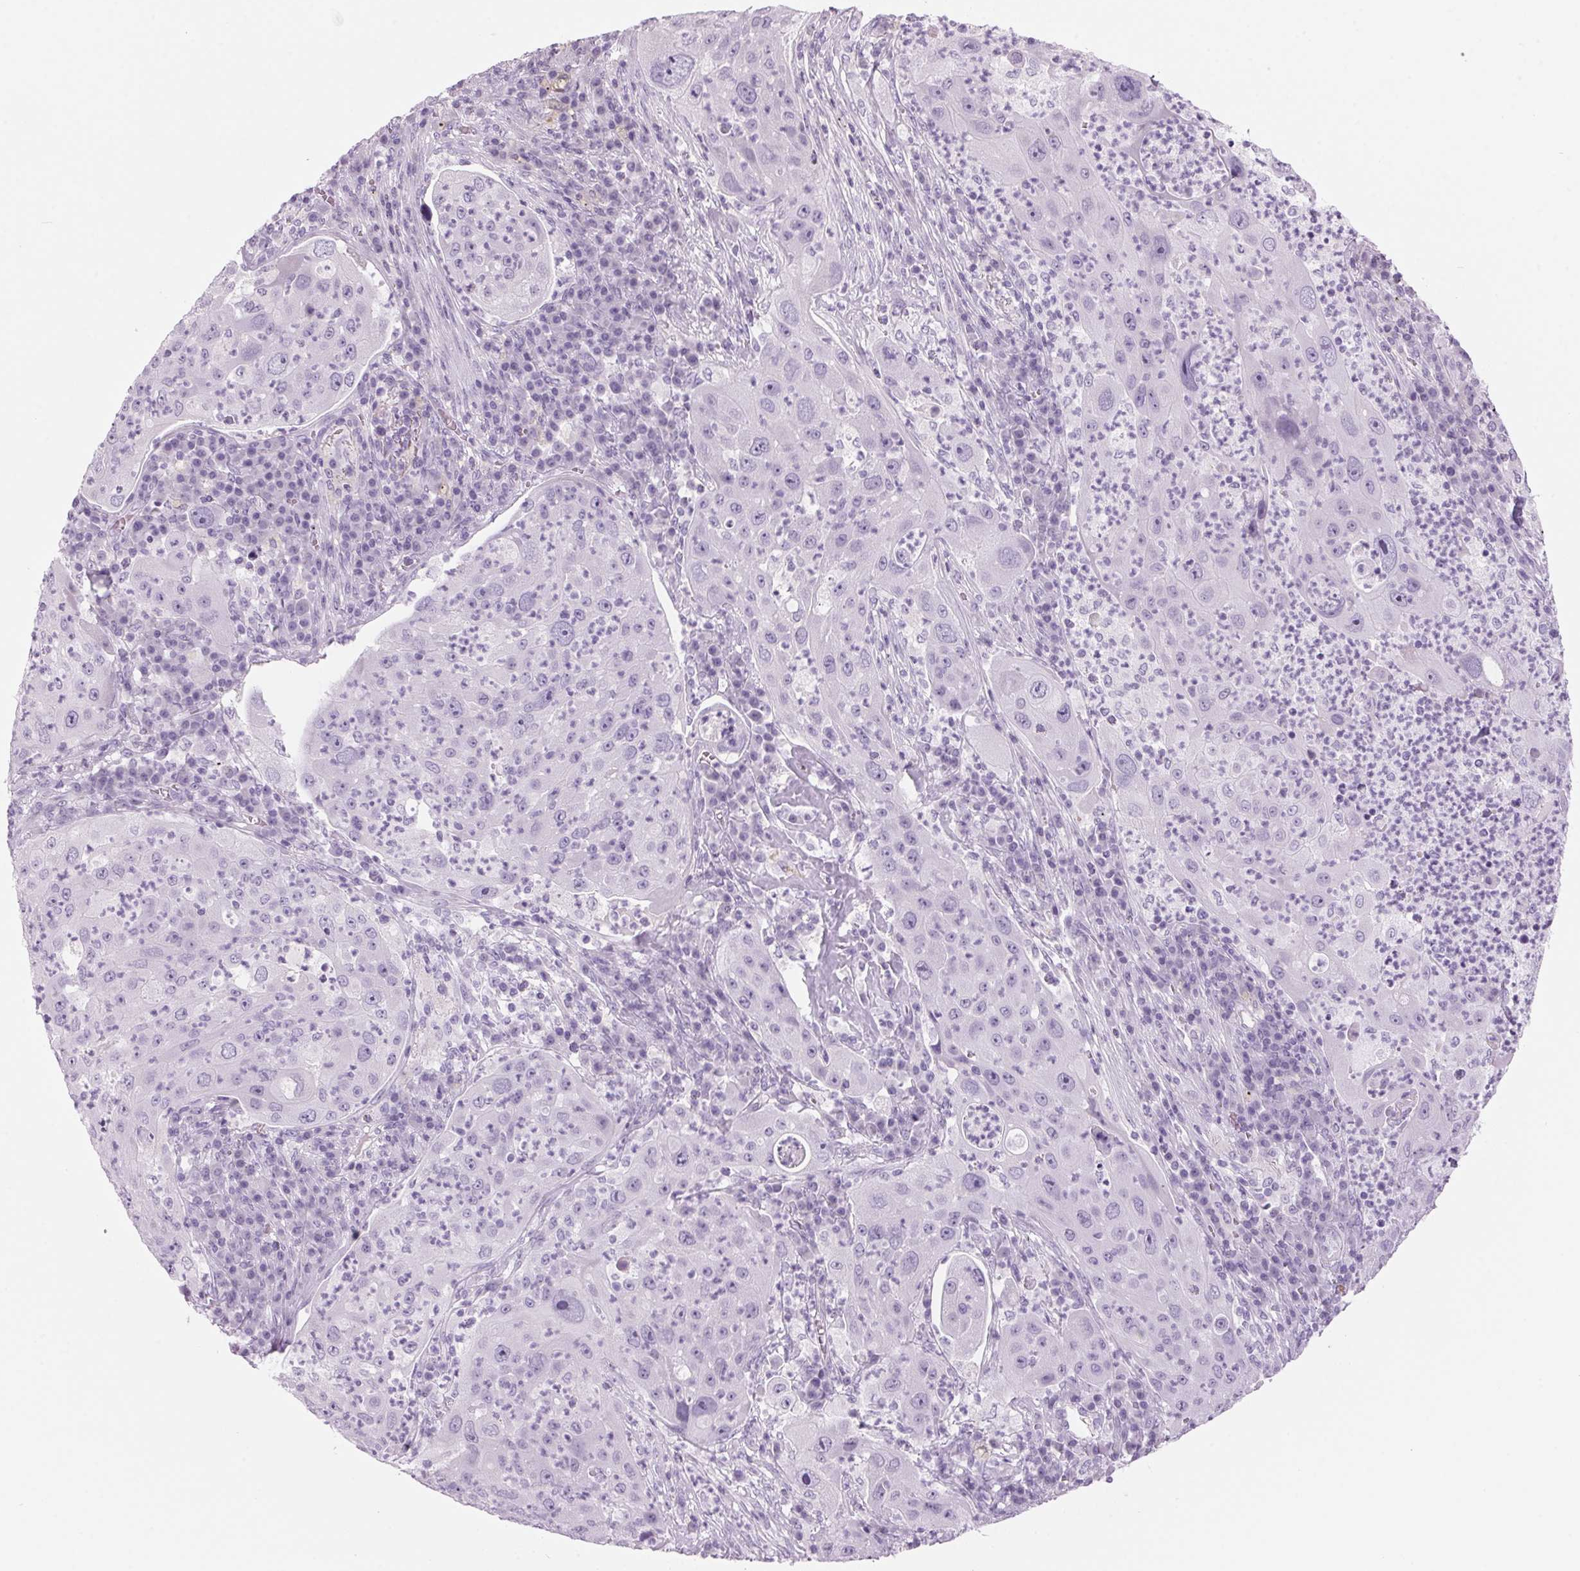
{"staining": {"intensity": "negative", "quantity": "none", "location": "none"}, "tissue": "lung cancer", "cell_type": "Tumor cells", "image_type": "cancer", "snomed": [{"axis": "morphology", "description": "Squamous cell carcinoma, NOS"}, {"axis": "topography", "description": "Lung"}], "caption": "Lung cancer was stained to show a protein in brown. There is no significant positivity in tumor cells. (DAB (3,3'-diaminobenzidine) immunohistochemistry visualized using brightfield microscopy, high magnification).", "gene": "ADAM20", "patient": {"sex": "female", "age": 59}}